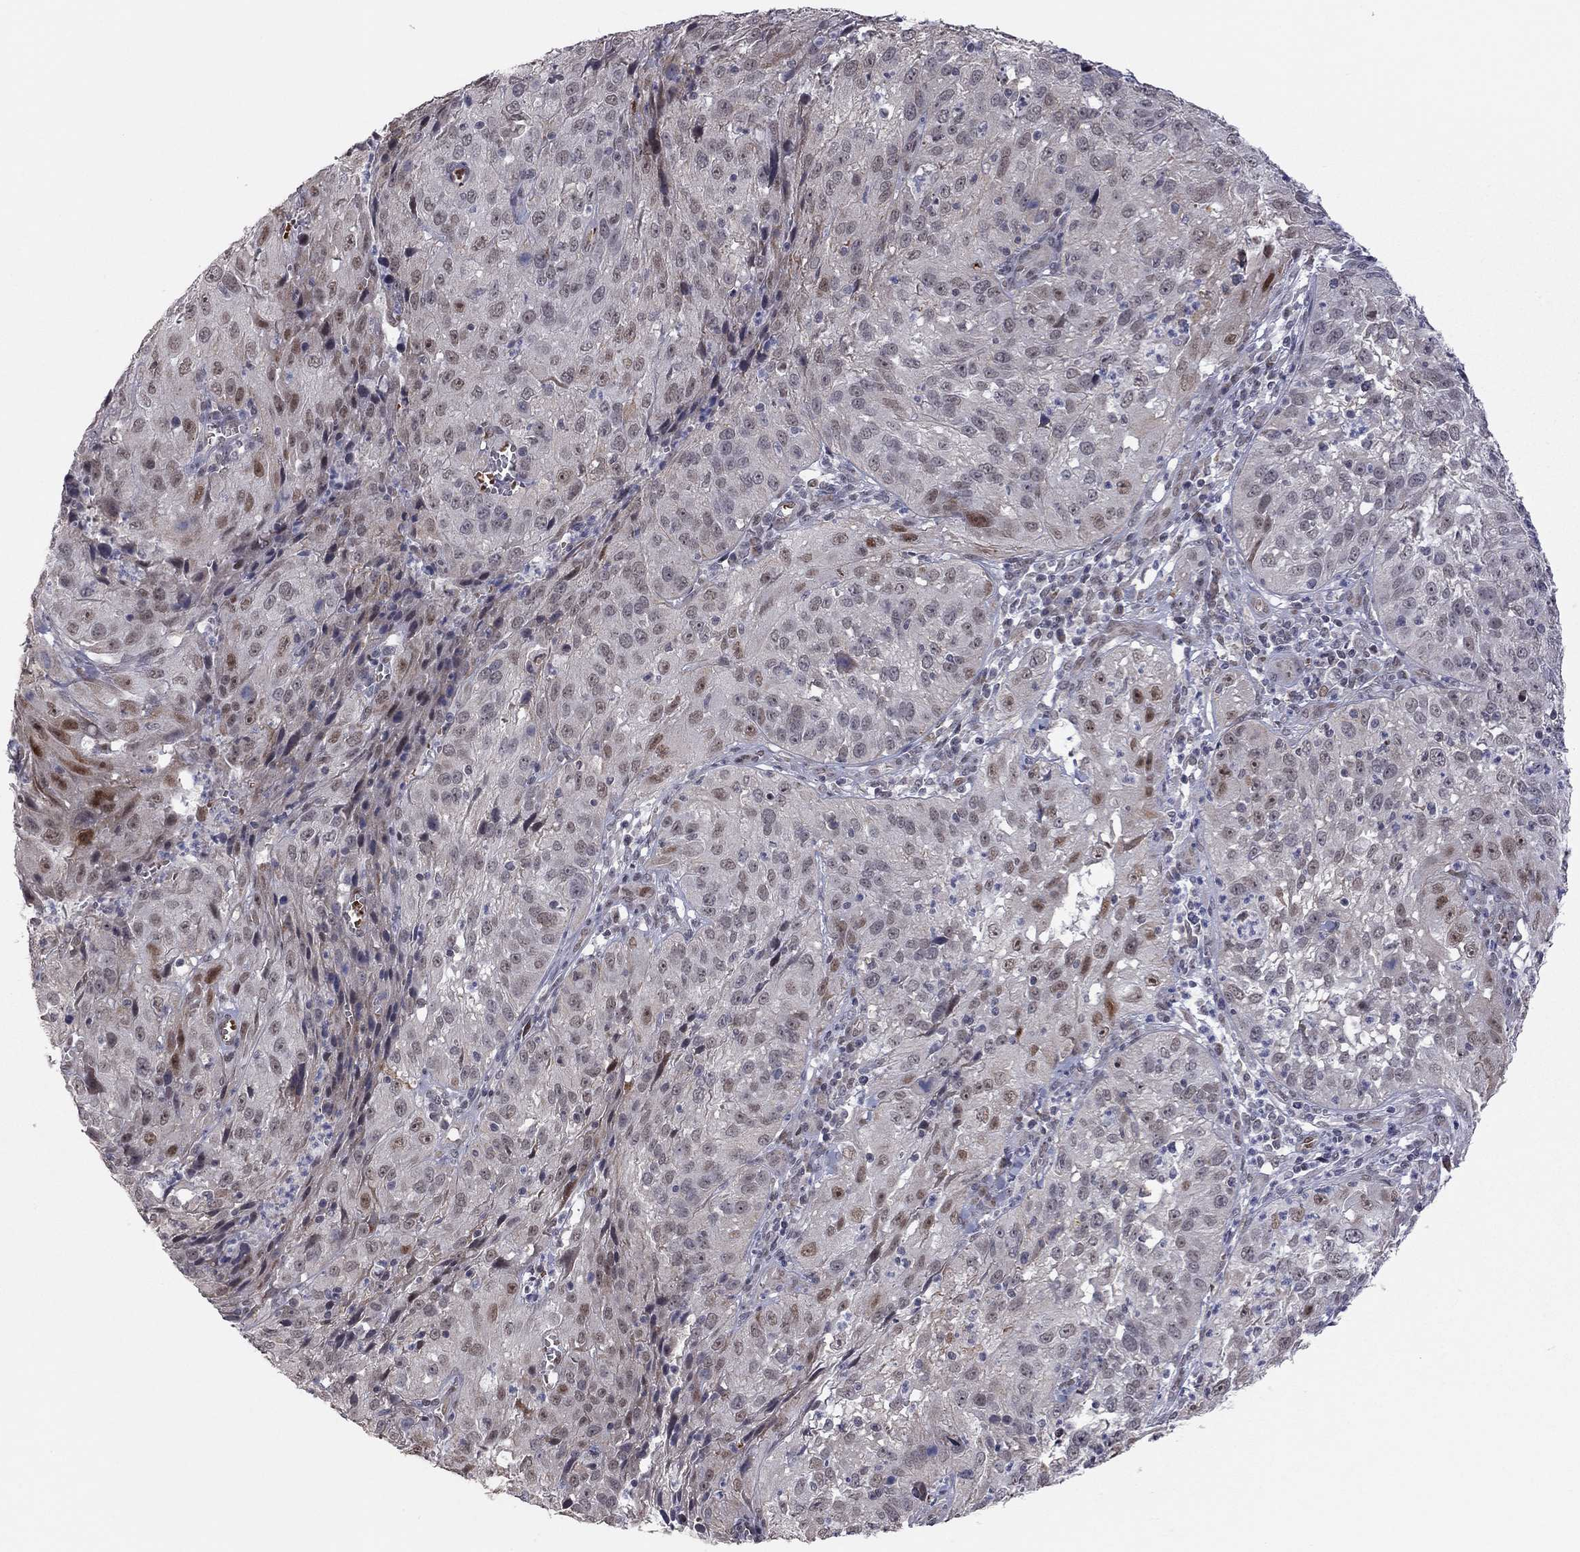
{"staining": {"intensity": "moderate", "quantity": "<25%", "location": "nuclear"}, "tissue": "cervical cancer", "cell_type": "Tumor cells", "image_type": "cancer", "snomed": [{"axis": "morphology", "description": "Squamous cell carcinoma, NOS"}, {"axis": "topography", "description": "Cervix"}], "caption": "Cervical squamous cell carcinoma stained for a protein (brown) reveals moderate nuclear positive expression in approximately <25% of tumor cells.", "gene": "MC3R", "patient": {"sex": "female", "age": 32}}